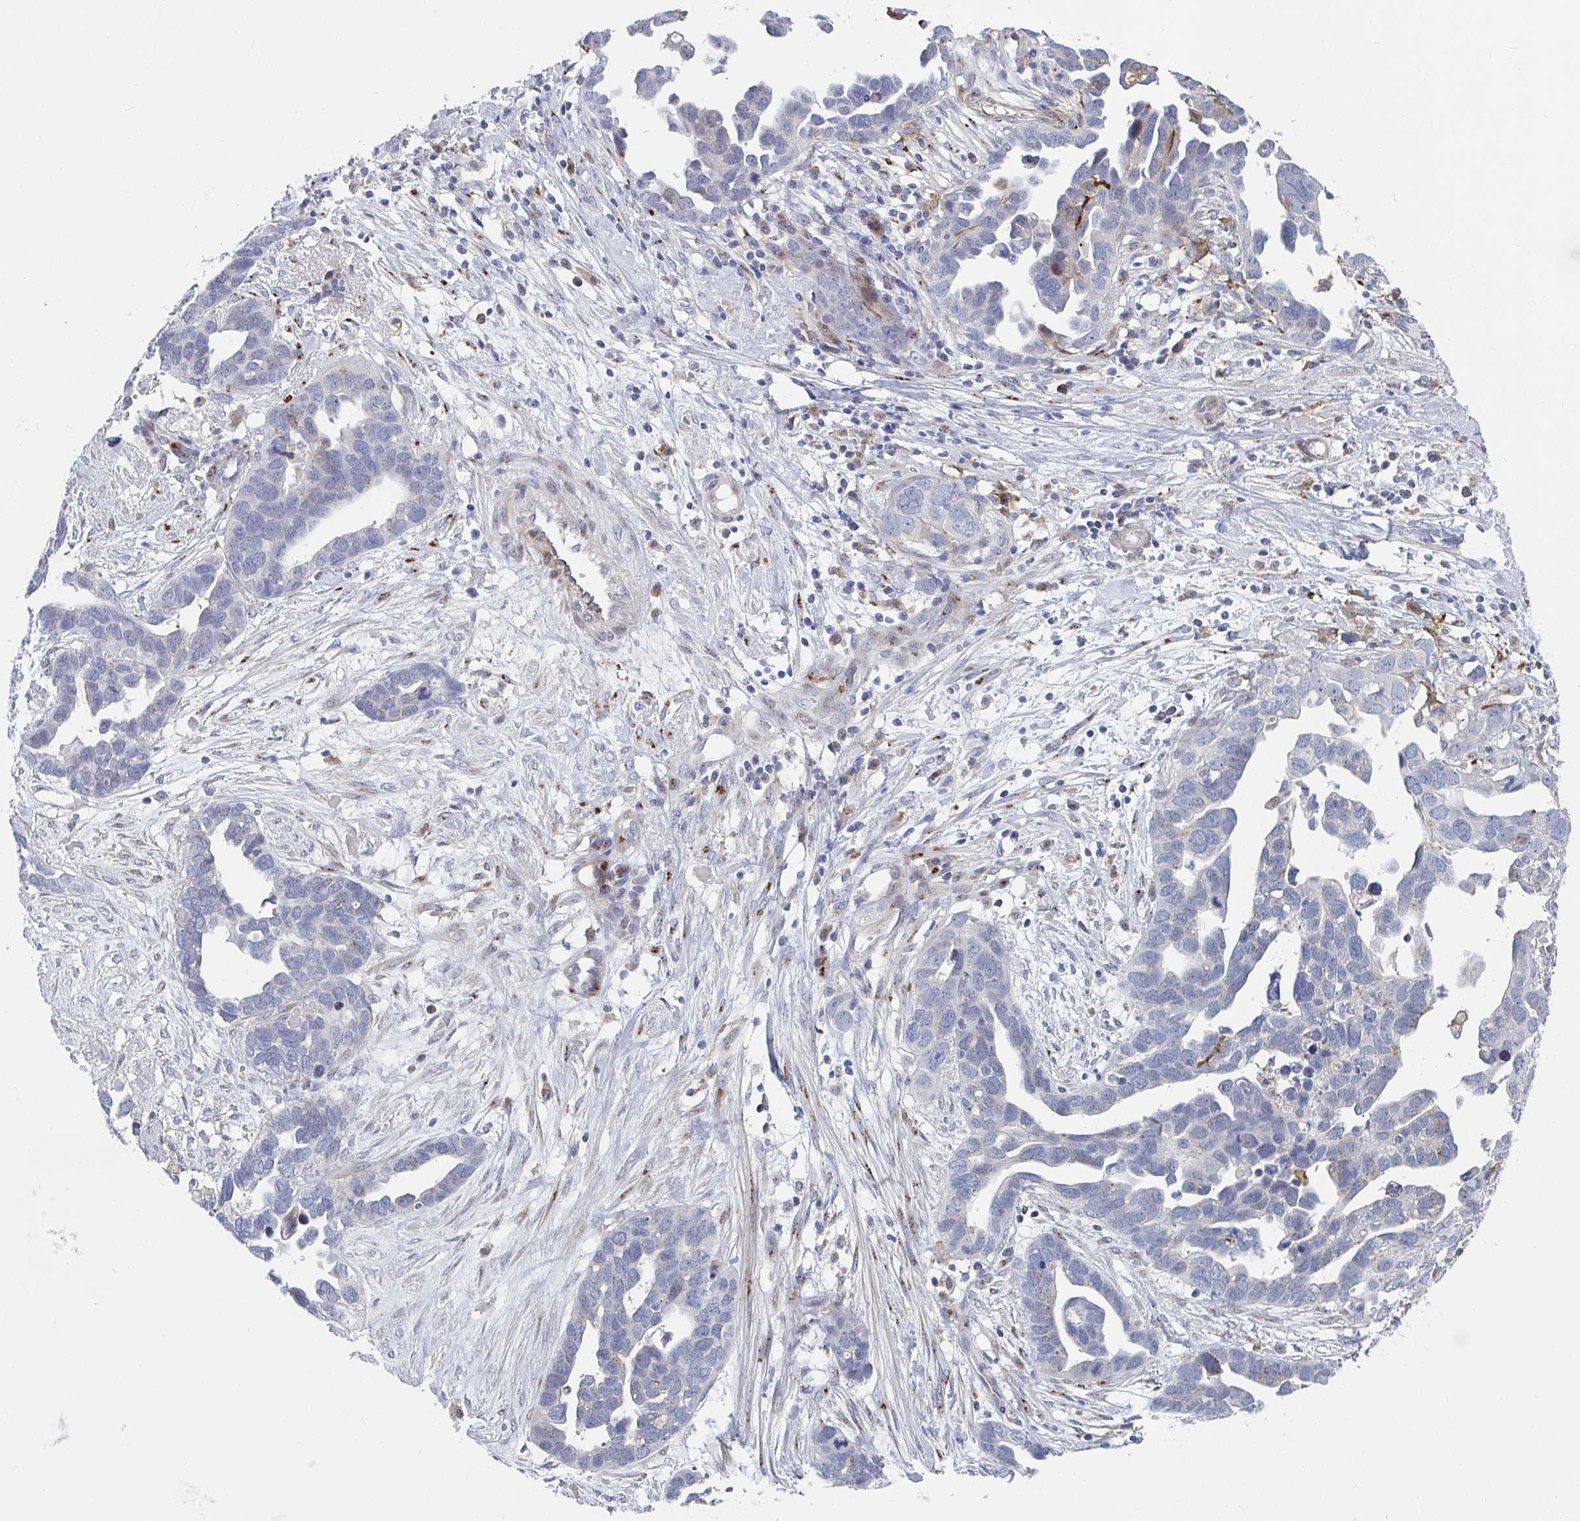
{"staining": {"intensity": "negative", "quantity": "none", "location": "none"}, "tissue": "ovarian cancer", "cell_type": "Tumor cells", "image_type": "cancer", "snomed": [{"axis": "morphology", "description": "Cystadenocarcinoma, serous, NOS"}, {"axis": "topography", "description": "Ovary"}], "caption": "IHC image of ovarian cancer stained for a protein (brown), which reveals no positivity in tumor cells.", "gene": "PSMG1", "patient": {"sex": "female", "age": 54}}